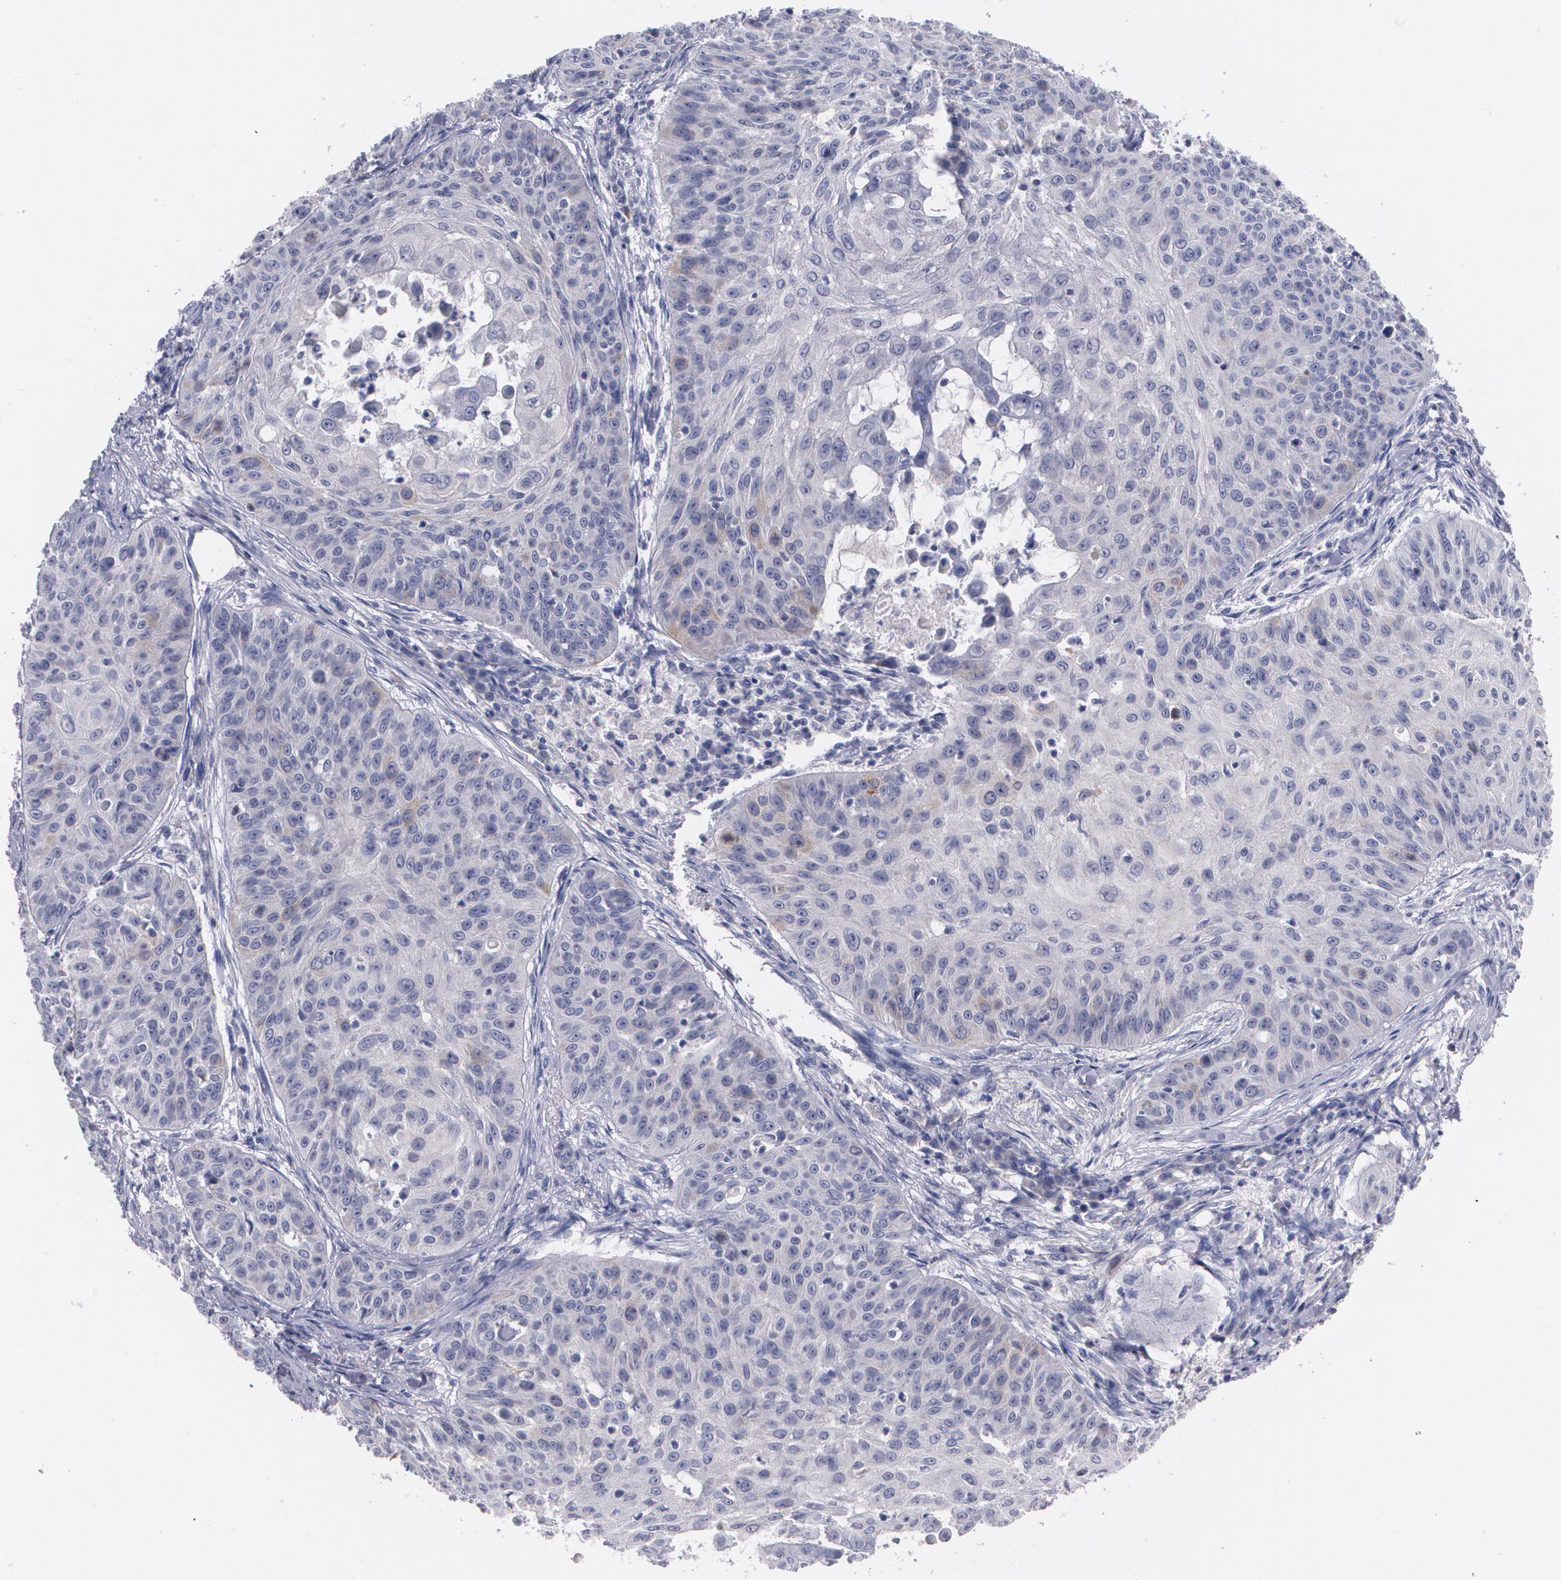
{"staining": {"intensity": "weak", "quantity": "<25%", "location": "cytoplasmic/membranous"}, "tissue": "skin cancer", "cell_type": "Tumor cells", "image_type": "cancer", "snomed": [{"axis": "morphology", "description": "Squamous cell carcinoma, NOS"}, {"axis": "topography", "description": "Skin"}], "caption": "An IHC image of skin cancer (squamous cell carcinoma) is shown. There is no staining in tumor cells of skin cancer (squamous cell carcinoma). (DAB immunohistochemistry (IHC), high magnification).", "gene": "HMMR", "patient": {"sex": "male", "age": 82}}